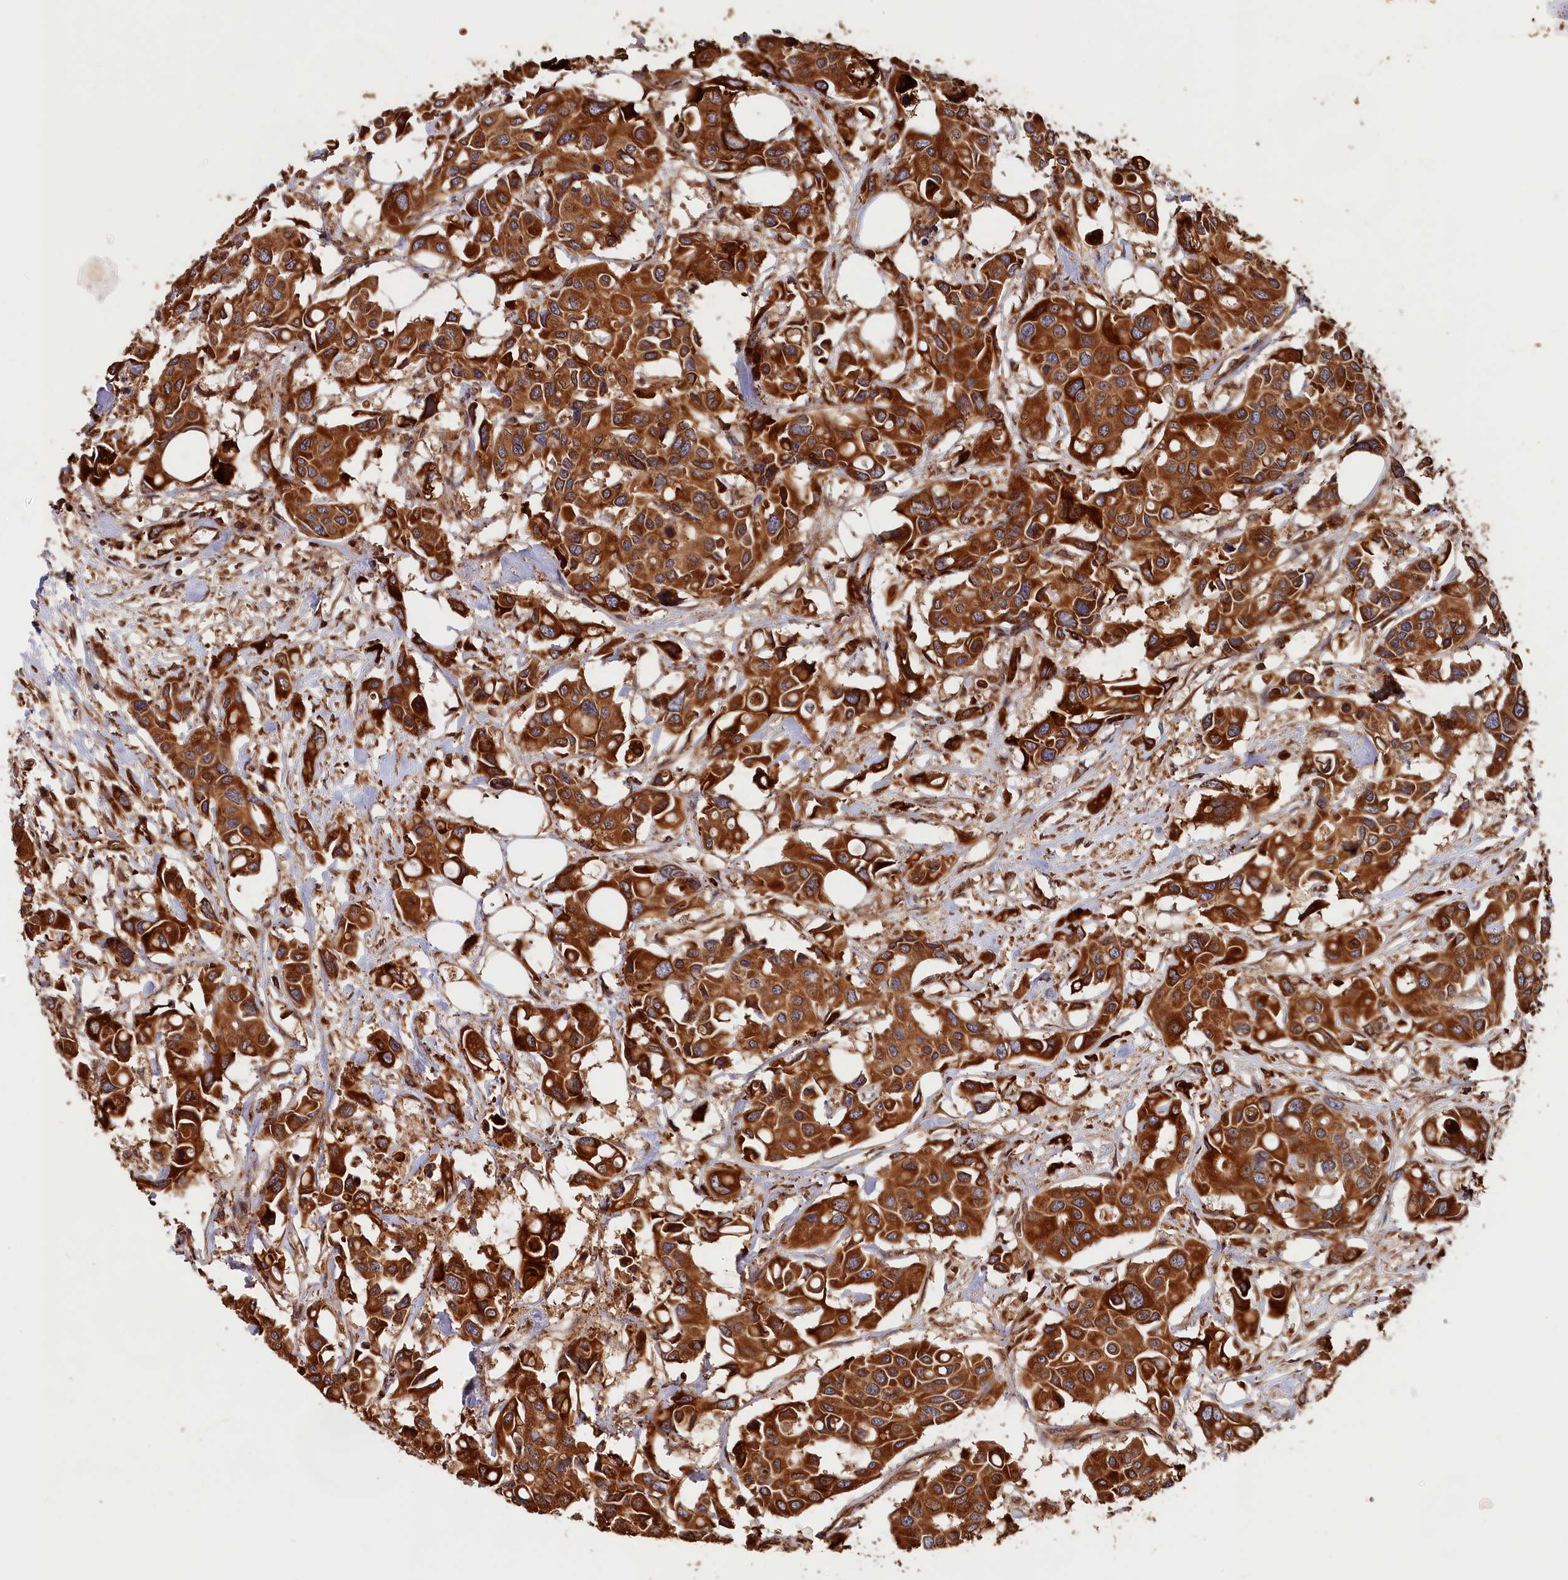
{"staining": {"intensity": "strong", "quantity": ">75%", "location": "cytoplasmic/membranous"}, "tissue": "colorectal cancer", "cell_type": "Tumor cells", "image_type": "cancer", "snomed": [{"axis": "morphology", "description": "Adenocarcinoma, NOS"}, {"axis": "topography", "description": "Colon"}], "caption": "A brown stain shows strong cytoplasmic/membranous positivity of a protein in colorectal adenocarcinoma tumor cells.", "gene": "HMOX2", "patient": {"sex": "male", "age": 77}}